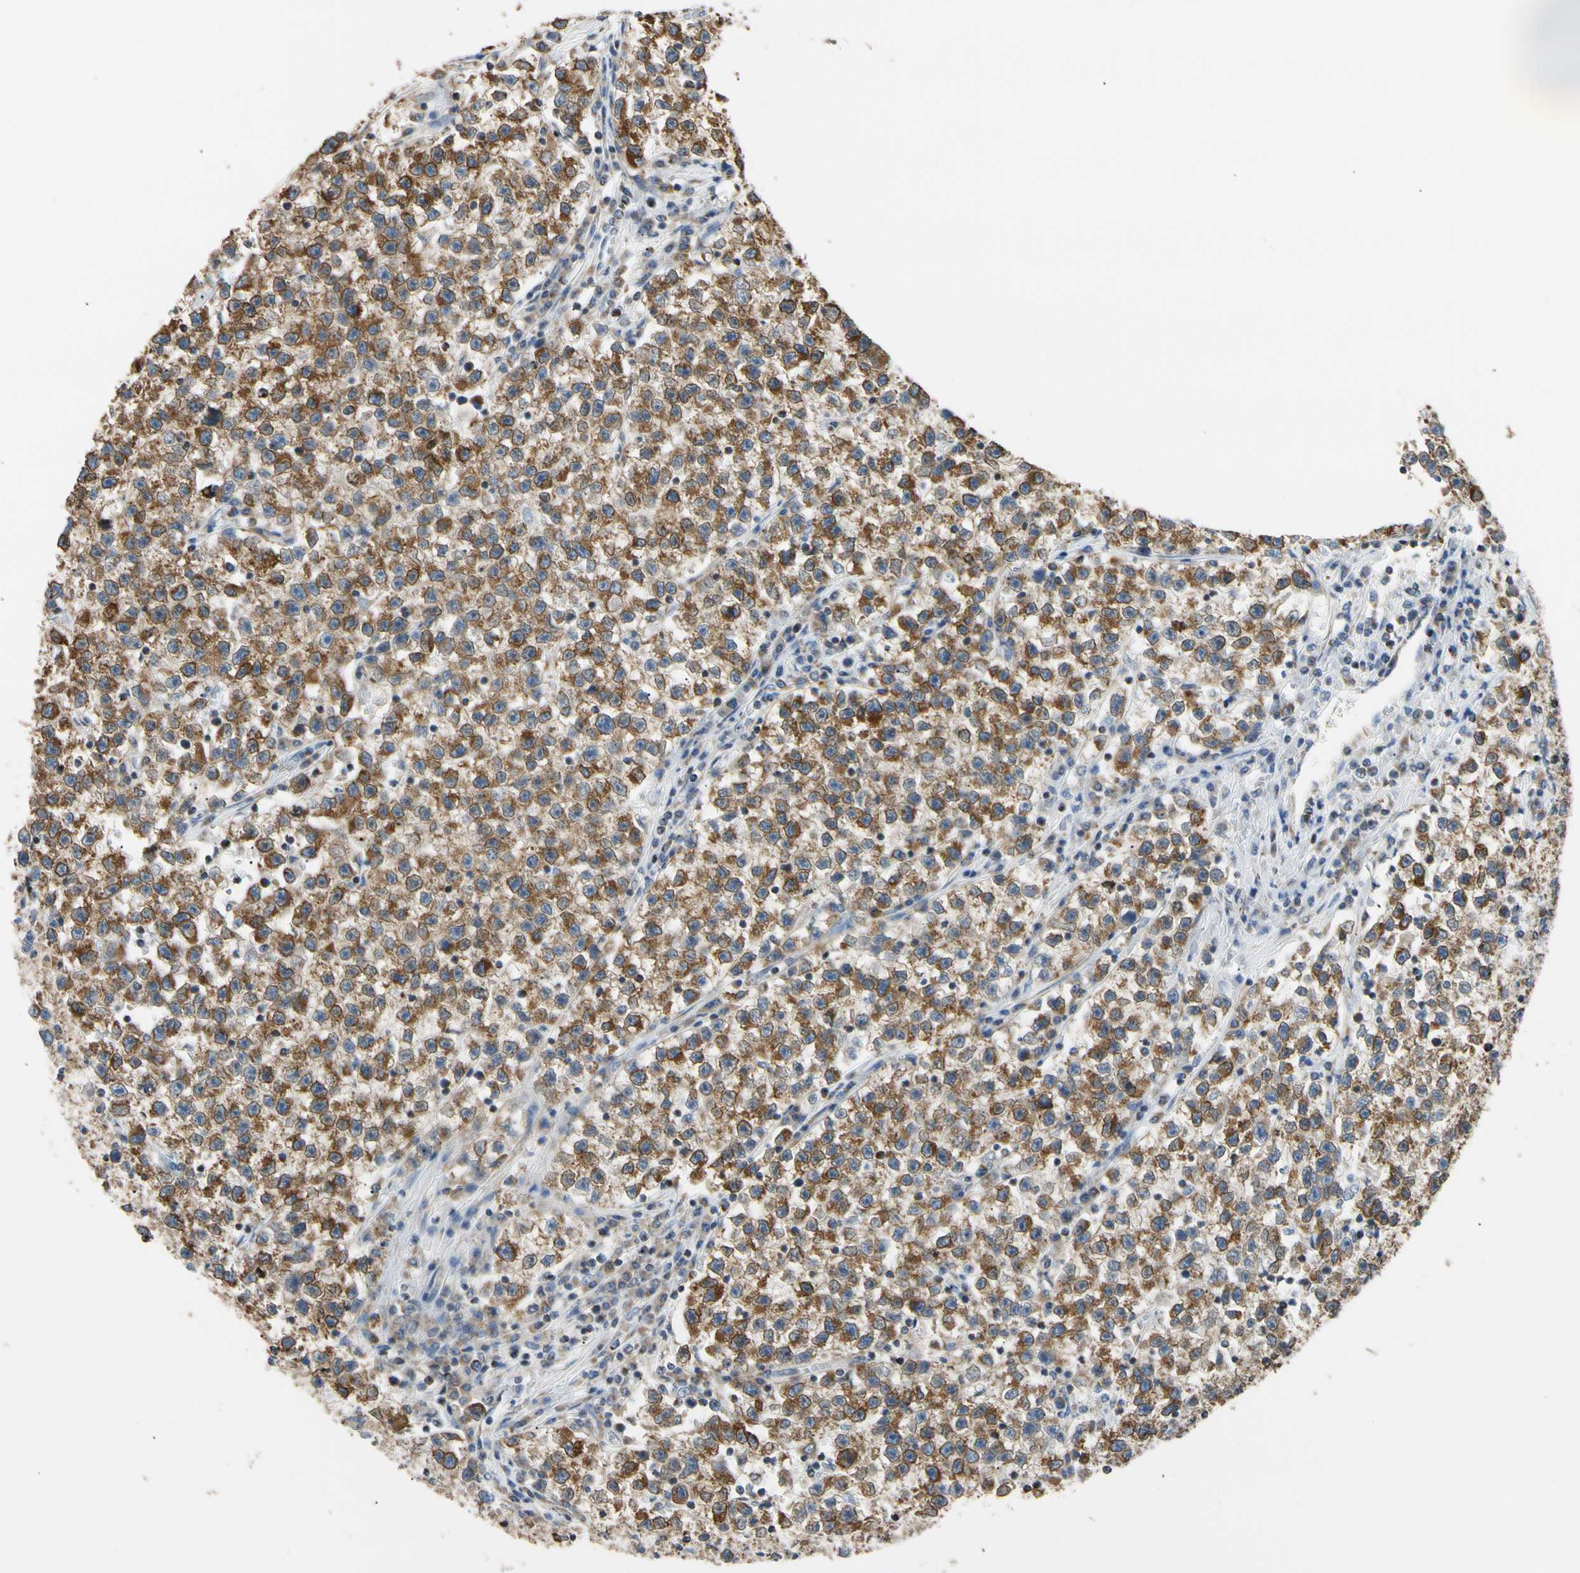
{"staining": {"intensity": "strong", "quantity": ">75%", "location": "cytoplasmic/membranous"}, "tissue": "testis cancer", "cell_type": "Tumor cells", "image_type": "cancer", "snomed": [{"axis": "morphology", "description": "Seminoma, NOS"}, {"axis": "topography", "description": "Testis"}], "caption": "DAB (3,3'-diaminobenzidine) immunohistochemical staining of testis cancer demonstrates strong cytoplasmic/membranous protein staining in approximately >75% of tumor cells.", "gene": "PLGRKT", "patient": {"sex": "male", "age": 22}}